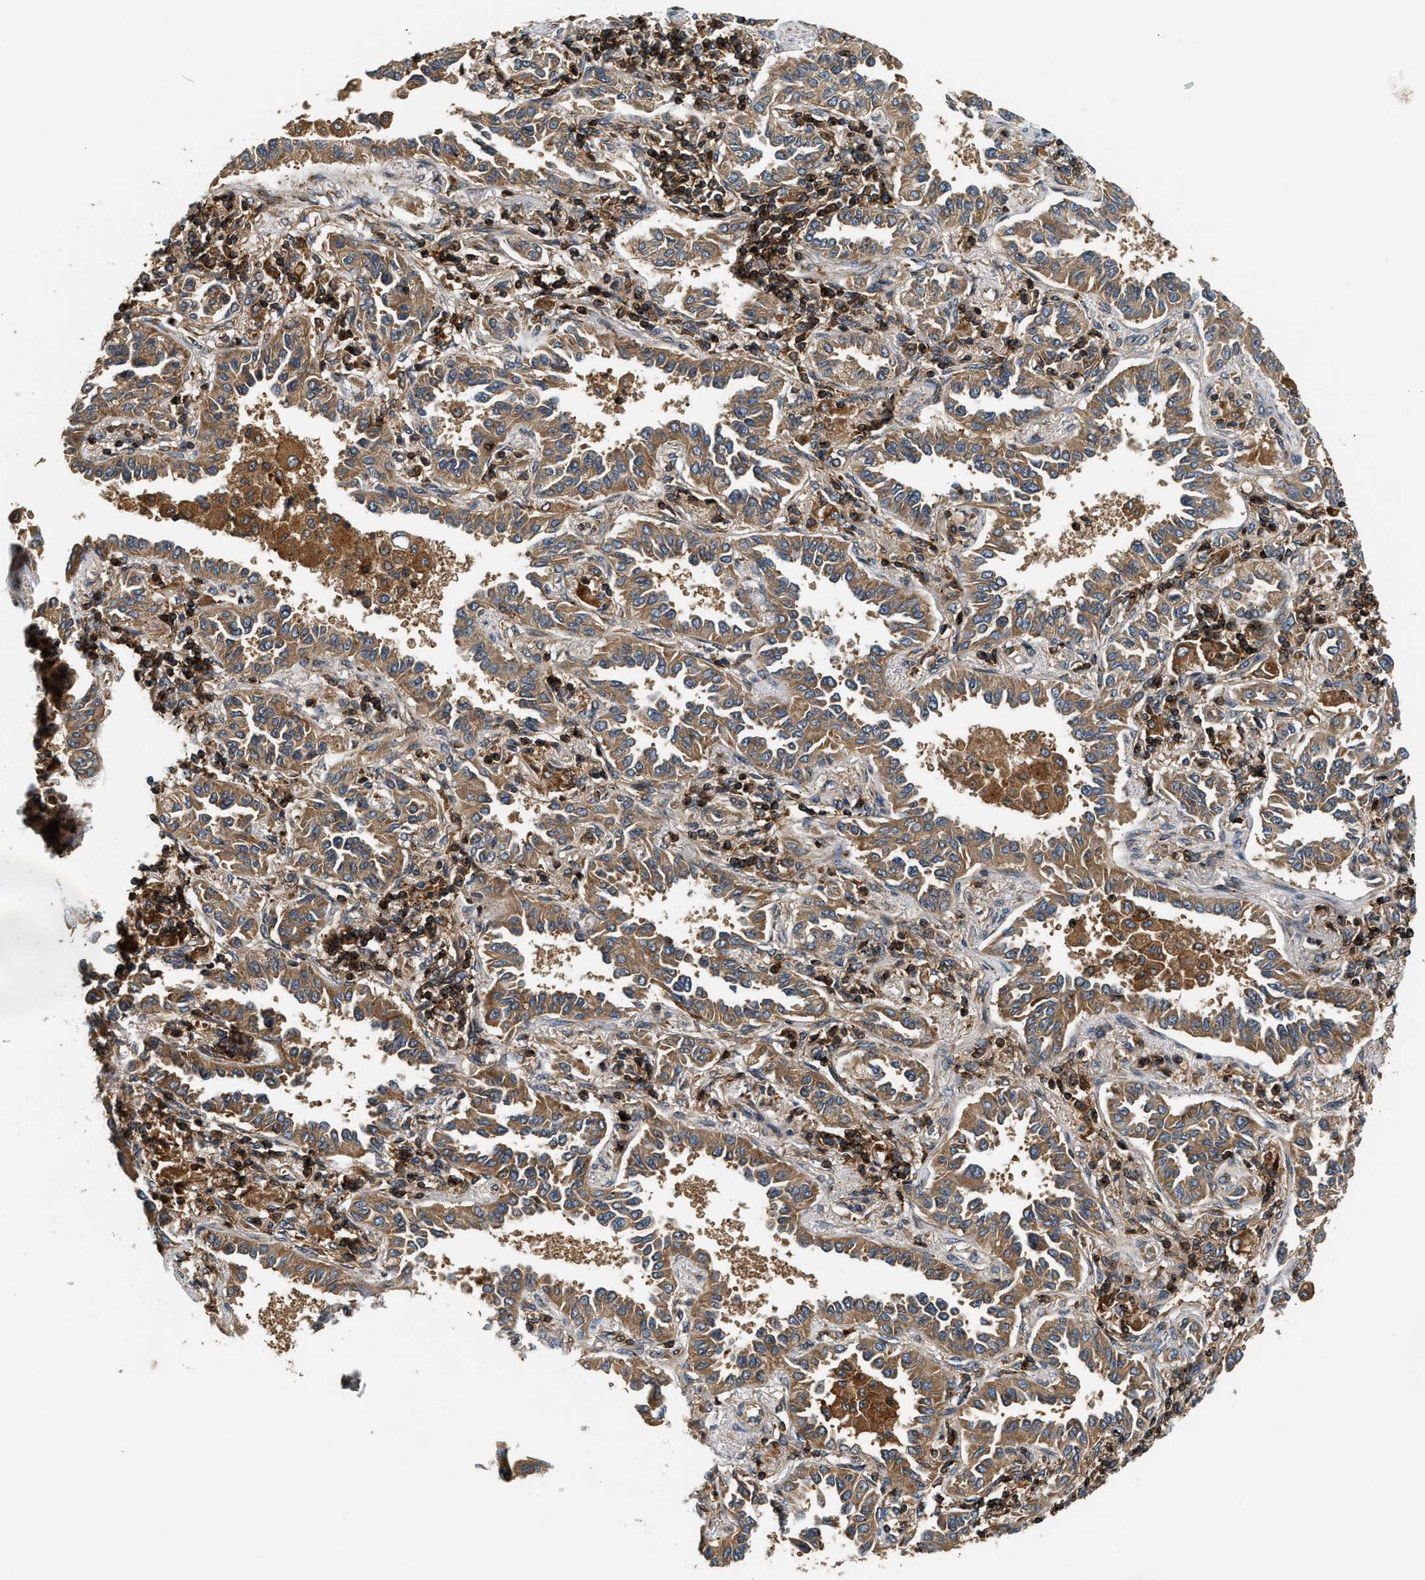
{"staining": {"intensity": "moderate", "quantity": ">75%", "location": "cytoplasmic/membranous"}, "tissue": "lung cancer", "cell_type": "Tumor cells", "image_type": "cancer", "snomed": [{"axis": "morphology", "description": "Normal tissue, NOS"}, {"axis": "morphology", "description": "Adenocarcinoma, NOS"}, {"axis": "topography", "description": "Lung"}], "caption": "Immunohistochemistry of lung cancer (adenocarcinoma) shows medium levels of moderate cytoplasmic/membranous positivity in approximately >75% of tumor cells.", "gene": "SNX5", "patient": {"sex": "male", "age": 59}}